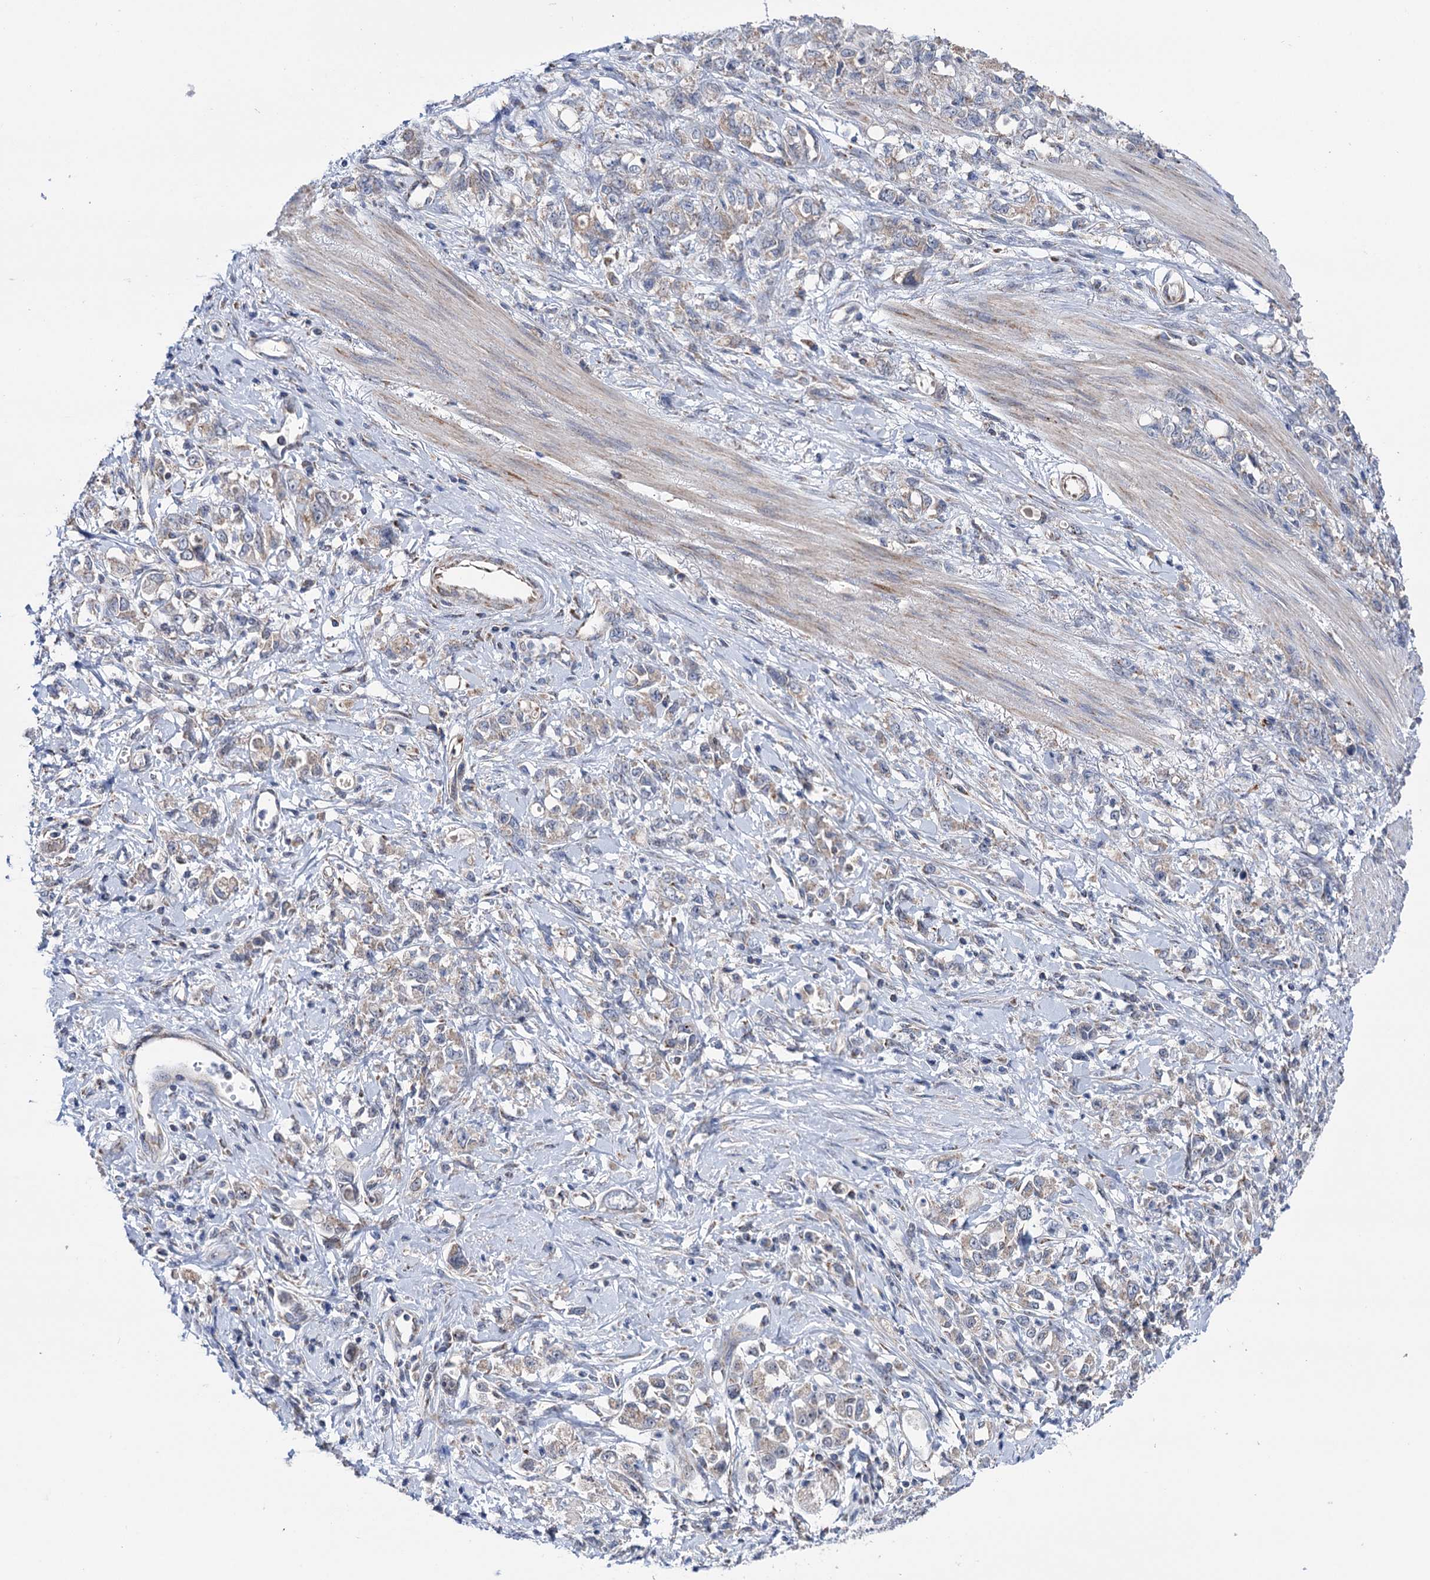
{"staining": {"intensity": "weak", "quantity": "25%-75%", "location": "cytoplasmic/membranous"}, "tissue": "stomach cancer", "cell_type": "Tumor cells", "image_type": "cancer", "snomed": [{"axis": "morphology", "description": "Adenocarcinoma, NOS"}, {"axis": "topography", "description": "Stomach"}], "caption": "IHC micrograph of human stomach cancer (adenocarcinoma) stained for a protein (brown), which shows low levels of weak cytoplasmic/membranous expression in approximately 25%-75% of tumor cells.", "gene": "SUCLA2", "patient": {"sex": "female", "age": 76}}